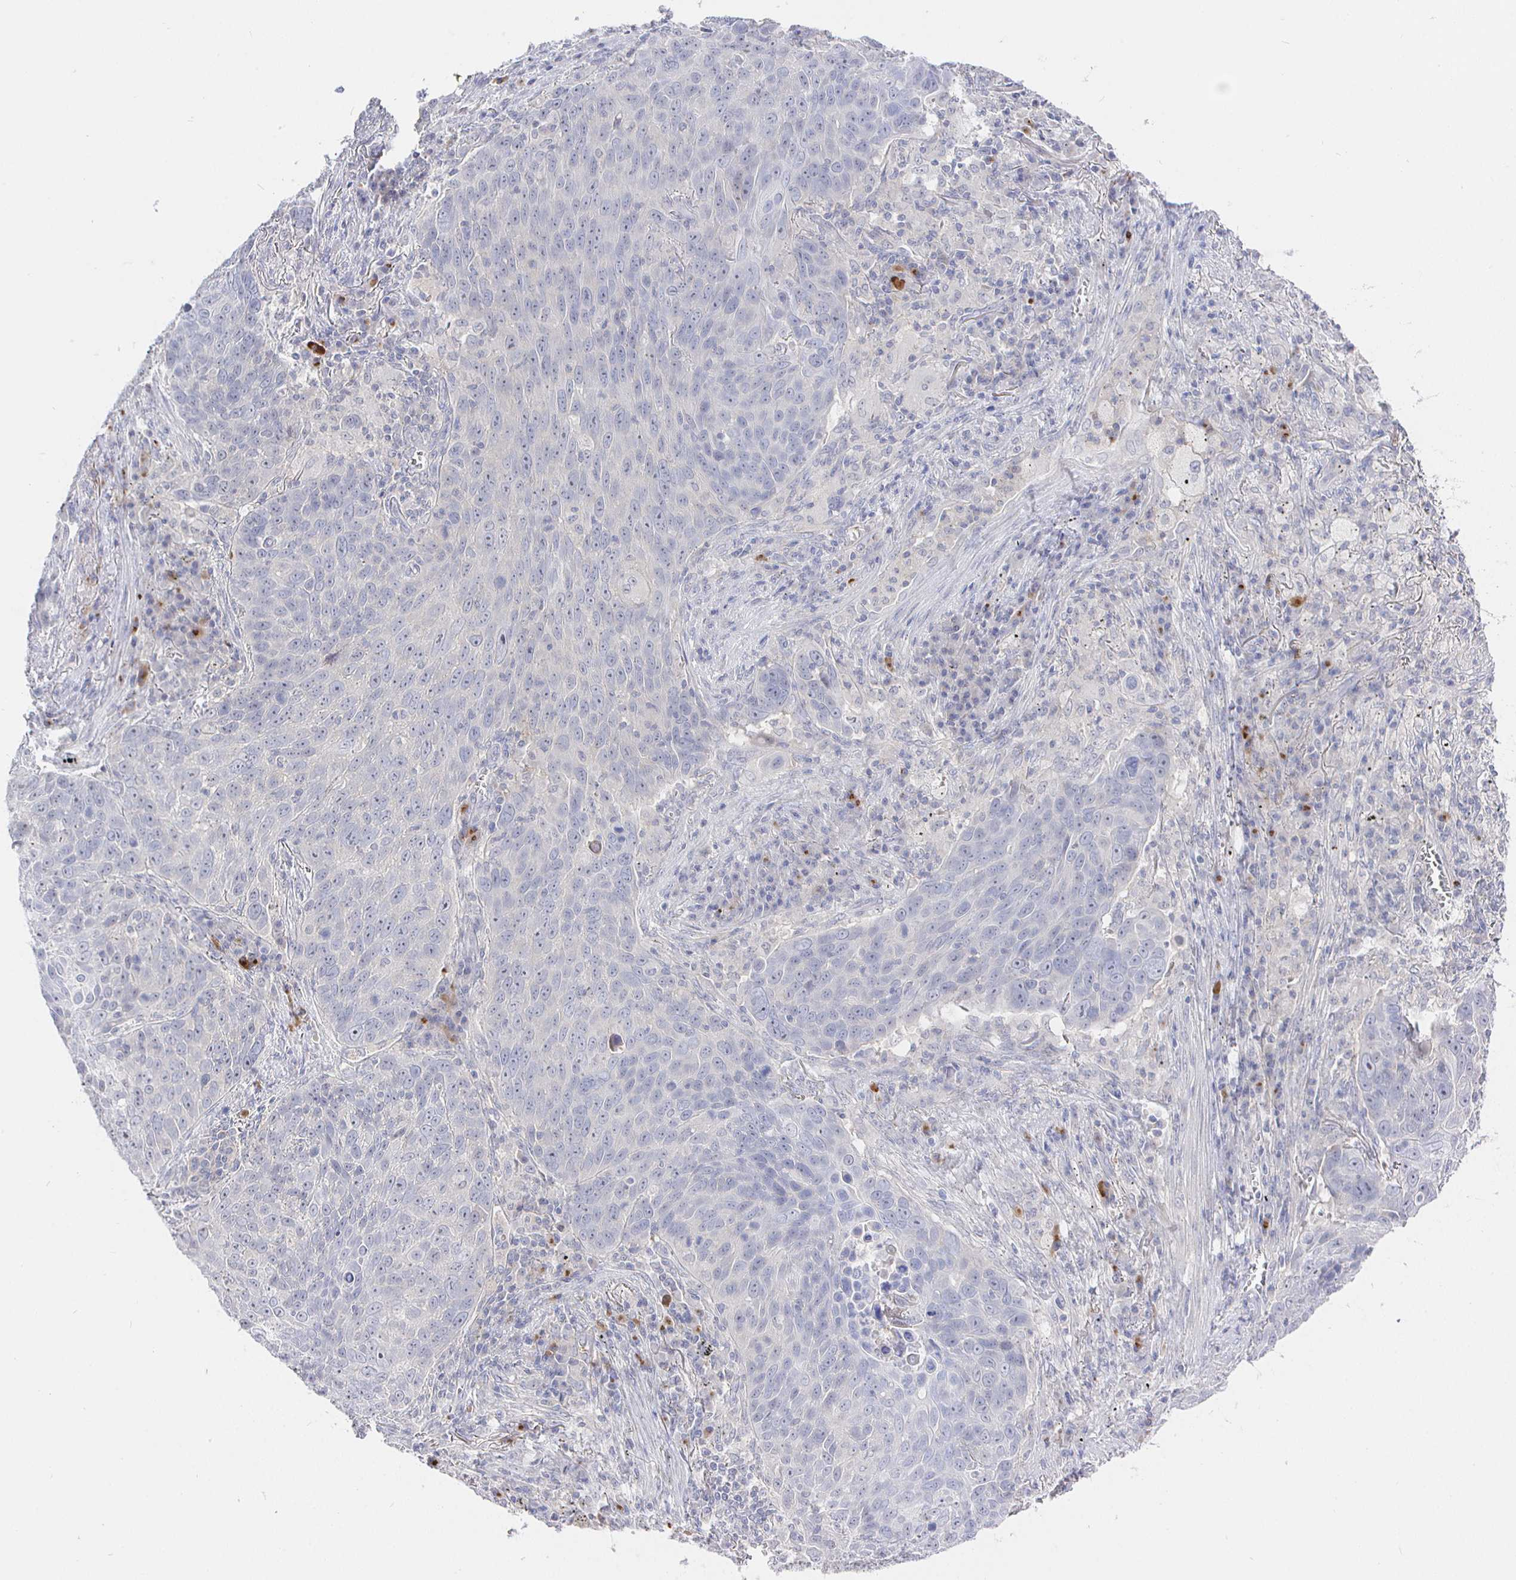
{"staining": {"intensity": "negative", "quantity": "none", "location": "none"}, "tissue": "lung cancer", "cell_type": "Tumor cells", "image_type": "cancer", "snomed": [{"axis": "morphology", "description": "Squamous cell carcinoma, NOS"}, {"axis": "topography", "description": "Lung"}], "caption": "This image is of lung cancer stained with immunohistochemistry (IHC) to label a protein in brown with the nuclei are counter-stained blue. There is no expression in tumor cells.", "gene": "LRRC23", "patient": {"sex": "male", "age": 78}}